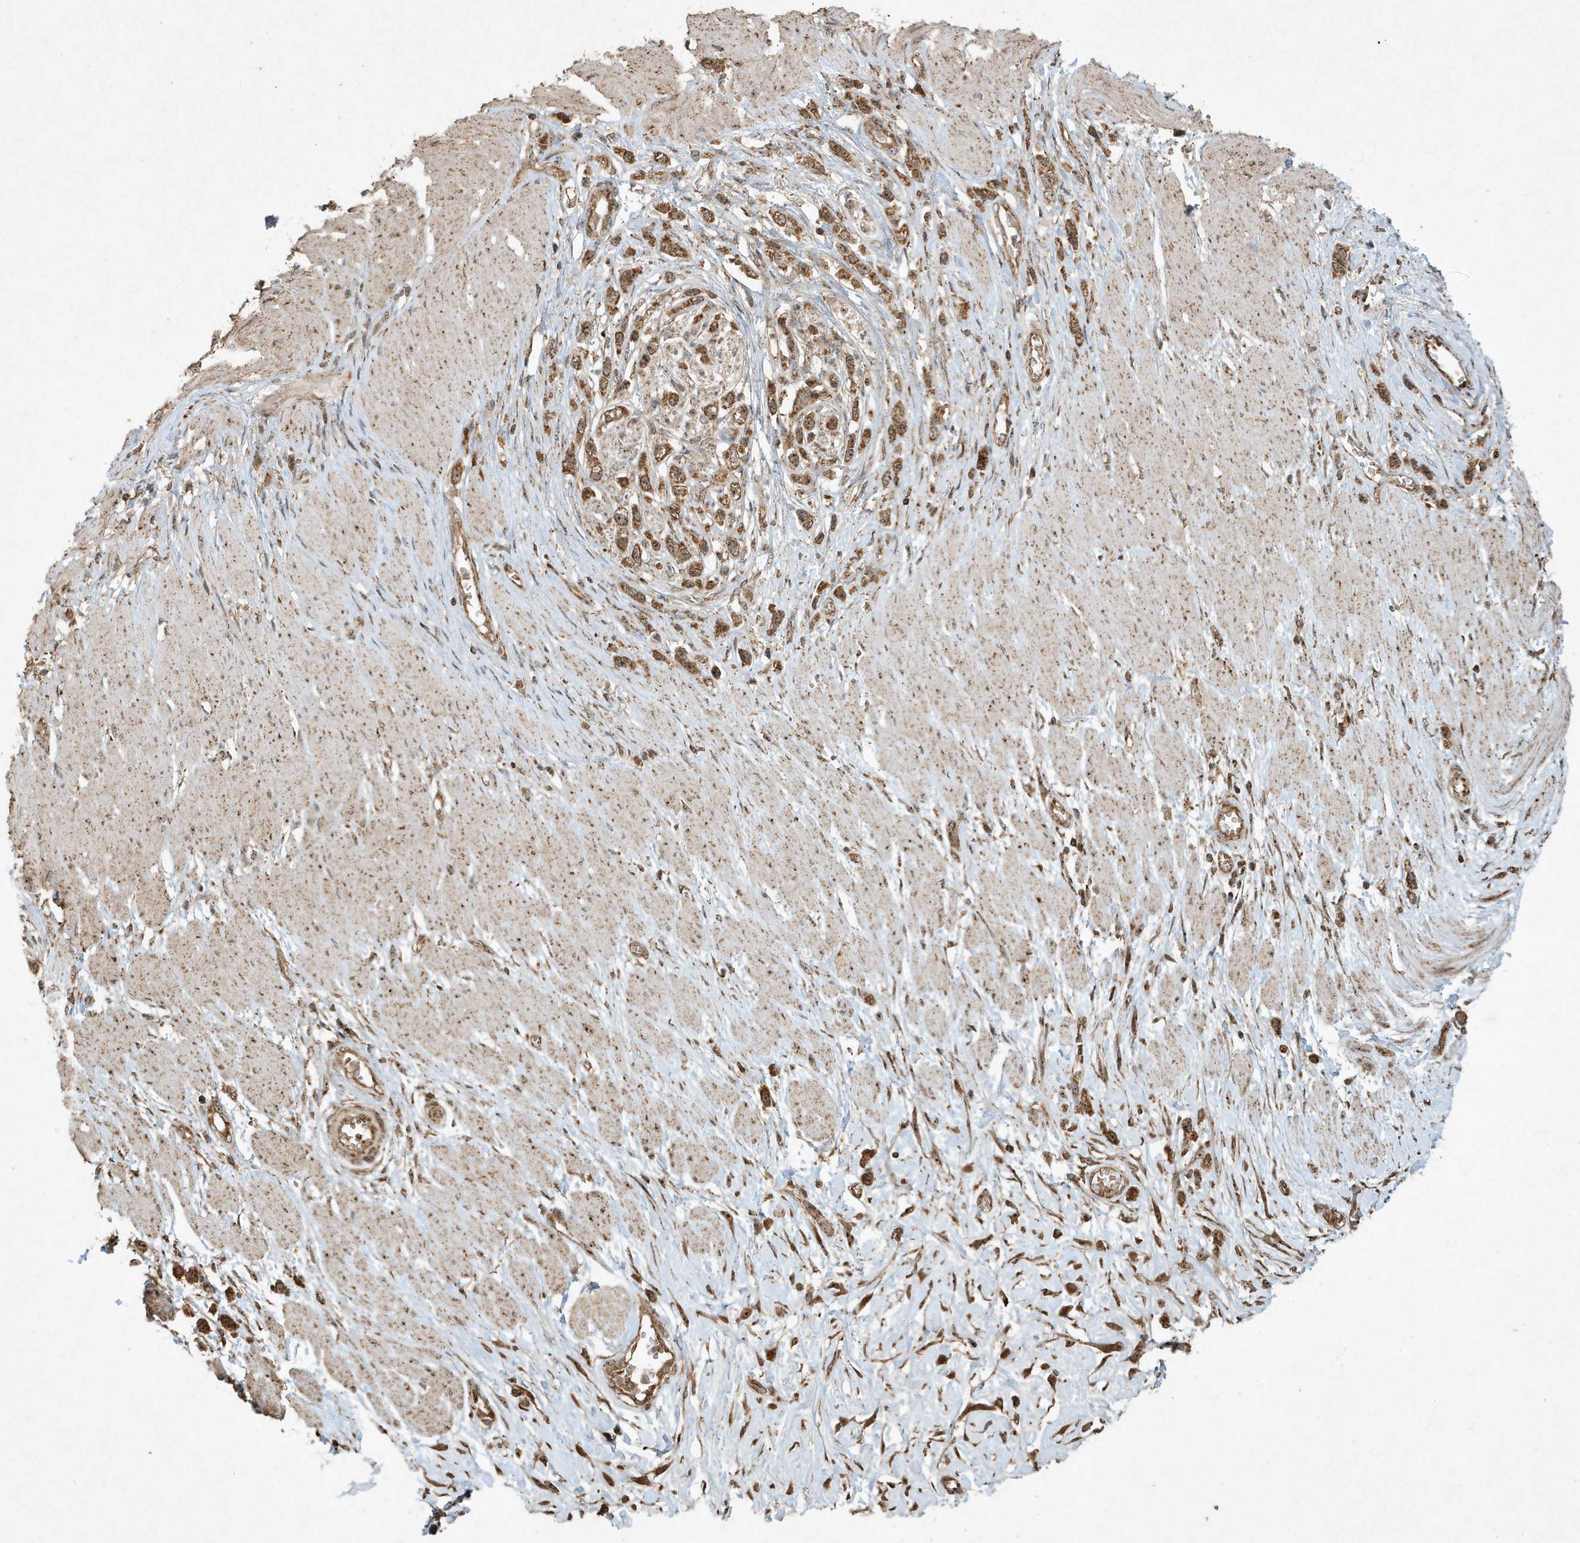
{"staining": {"intensity": "moderate", "quantity": ">75%", "location": "cytoplasmic/membranous,nuclear"}, "tissue": "stomach cancer", "cell_type": "Tumor cells", "image_type": "cancer", "snomed": [{"axis": "morphology", "description": "Normal tissue, NOS"}, {"axis": "morphology", "description": "Adenocarcinoma, NOS"}, {"axis": "topography", "description": "Stomach, upper"}, {"axis": "topography", "description": "Stomach"}], "caption": "A brown stain shows moderate cytoplasmic/membranous and nuclear expression of a protein in human stomach cancer tumor cells.", "gene": "ABCB9", "patient": {"sex": "female", "age": 65}}